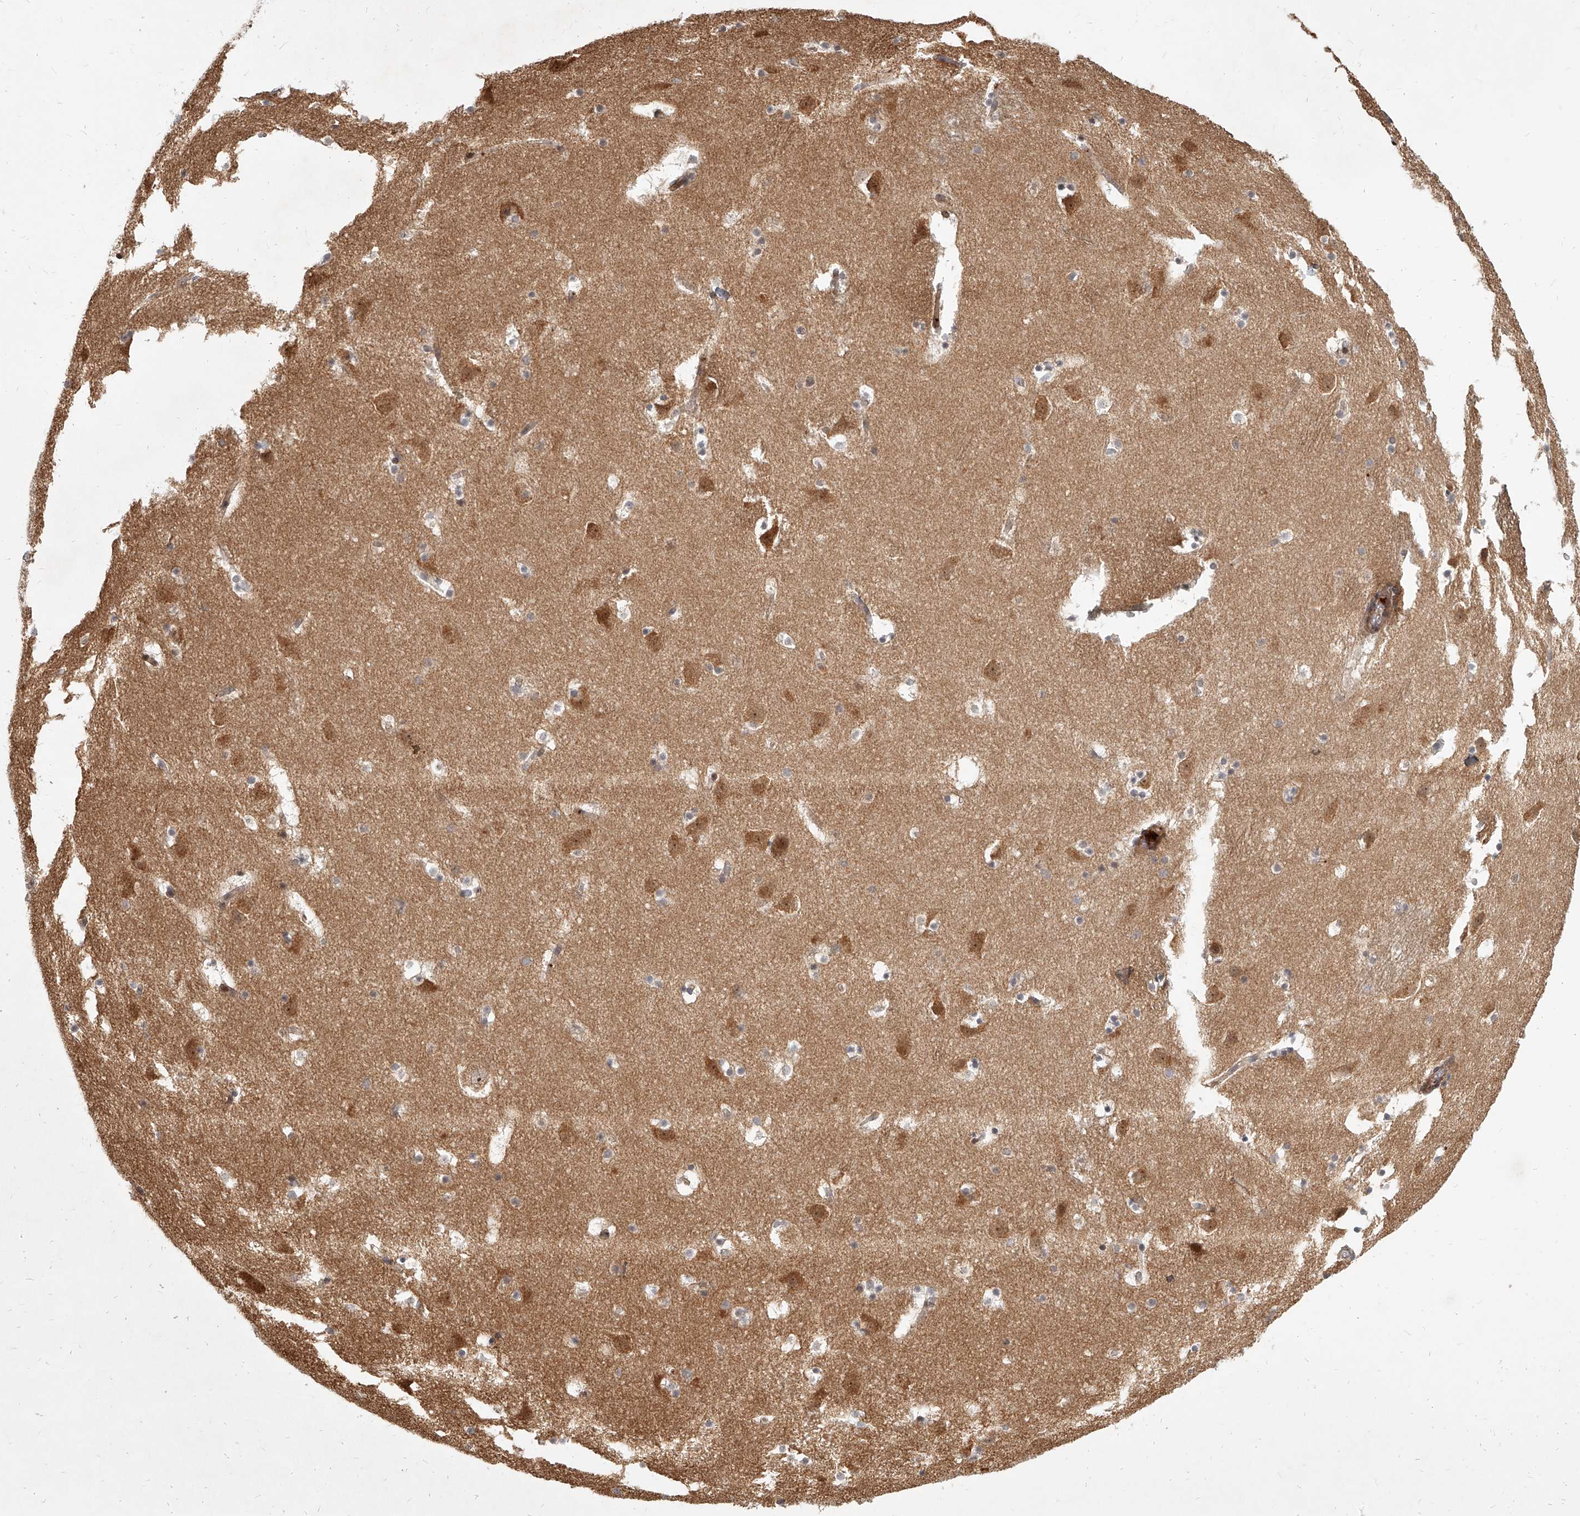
{"staining": {"intensity": "weak", "quantity": "25%-75%", "location": "cytoplasmic/membranous"}, "tissue": "caudate", "cell_type": "Glial cells", "image_type": "normal", "snomed": [{"axis": "morphology", "description": "Normal tissue, NOS"}, {"axis": "topography", "description": "Lateral ventricle wall"}], "caption": "Caudate stained with a brown dye shows weak cytoplasmic/membranous positive expression in approximately 25%-75% of glial cells.", "gene": "SLC37A1", "patient": {"sex": "male", "age": 45}}